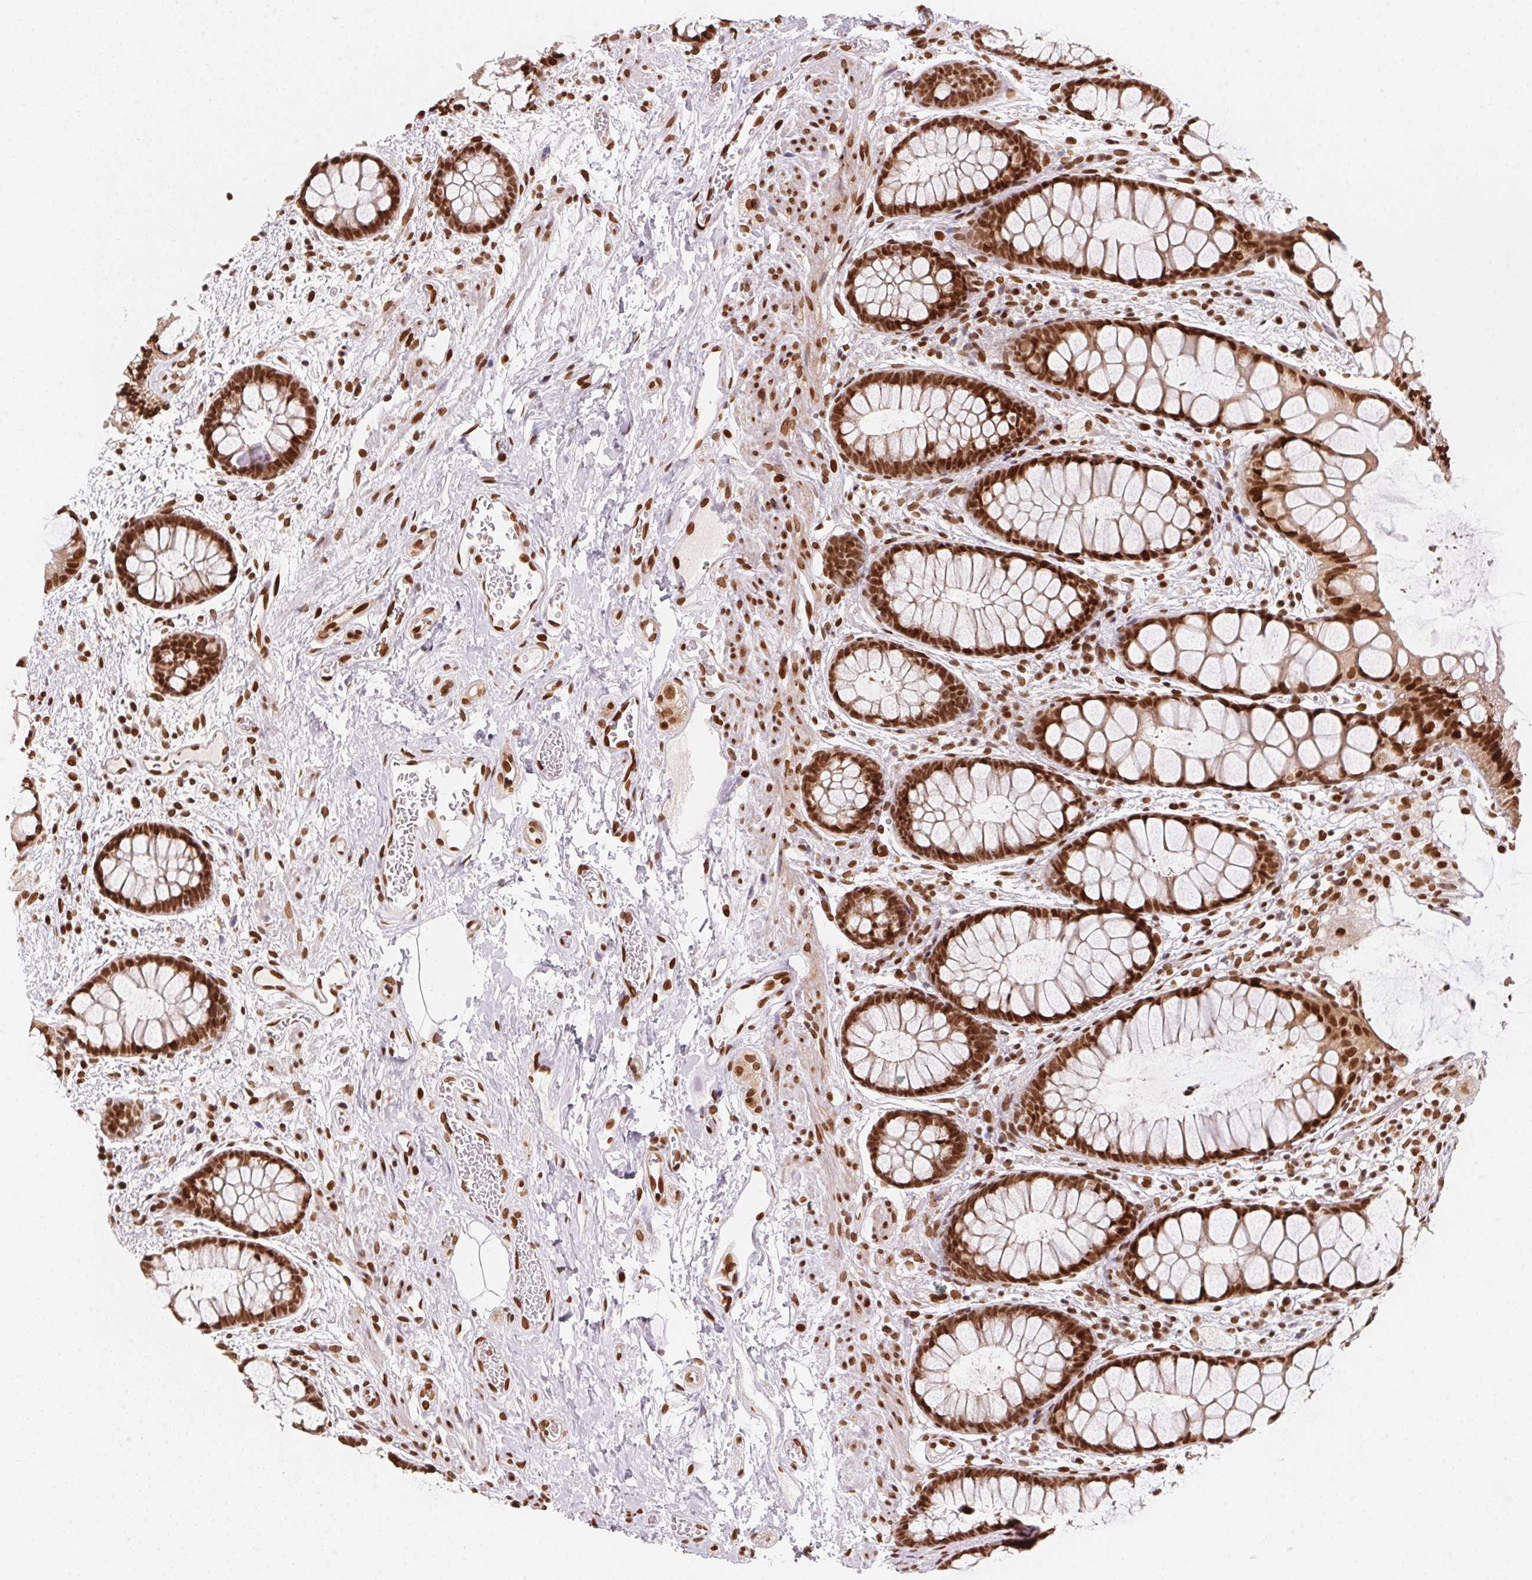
{"staining": {"intensity": "strong", "quantity": ">75%", "location": "nuclear"}, "tissue": "rectum", "cell_type": "Glandular cells", "image_type": "normal", "snomed": [{"axis": "morphology", "description": "Normal tissue, NOS"}, {"axis": "topography", "description": "Rectum"}], "caption": "Rectum stained with DAB (3,3'-diaminobenzidine) immunohistochemistry (IHC) demonstrates high levels of strong nuclear staining in approximately >75% of glandular cells.", "gene": "SAP30BP", "patient": {"sex": "female", "age": 62}}